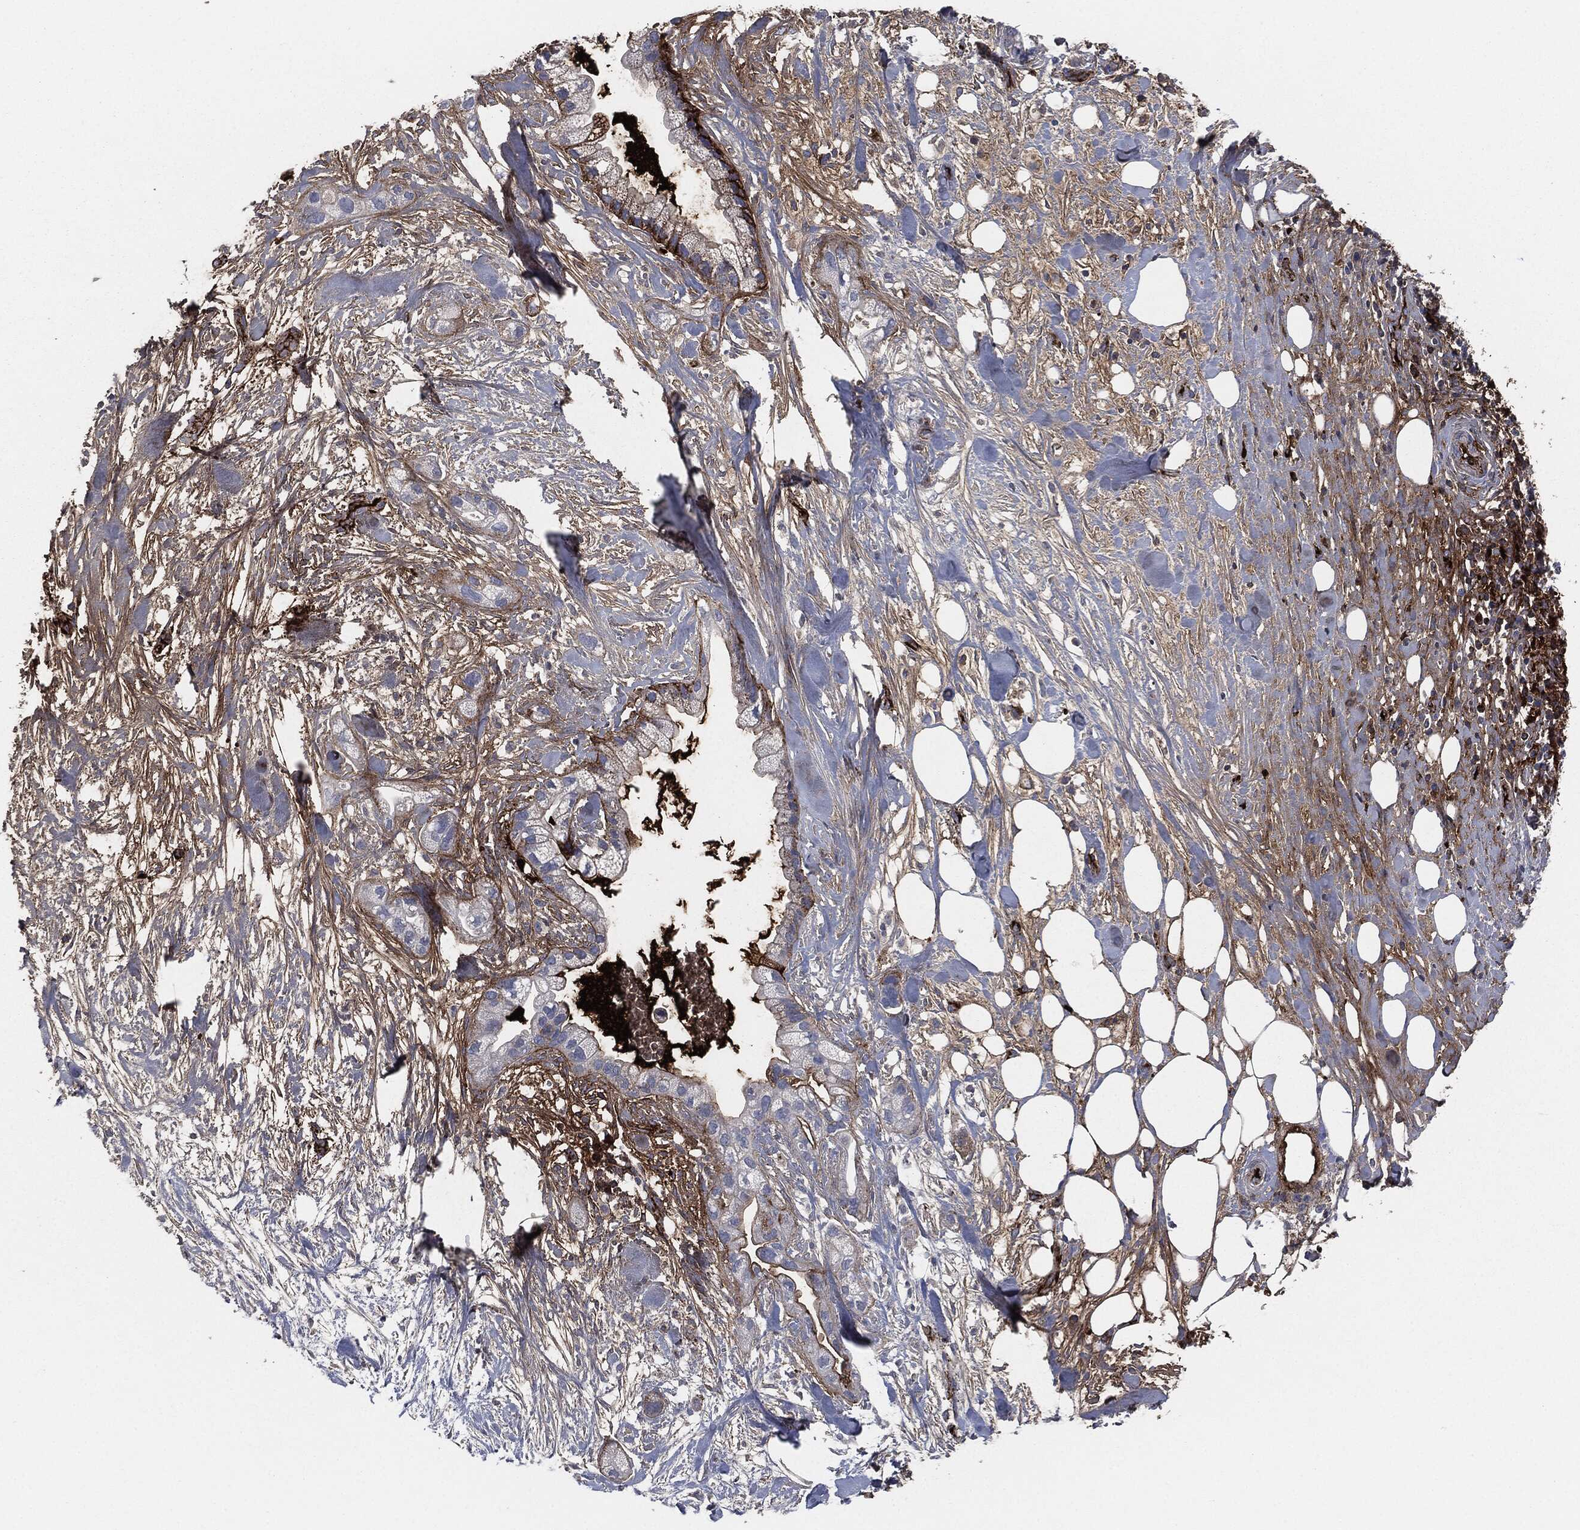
{"staining": {"intensity": "moderate", "quantity": "<25%", "location": "cytoplasmic/membranous"}, "tissue": "pancreatic cancer", "cell_type": "Tumor cells", "image_type": "cancer", "snomed": [{"axis": "morphology", "description": "Adenocarcinoma, NOS"}, {"axis": "topography", "description": "Pancreas"}], "caption": "Immunohistochemistry (IHC) (DAB) staining of pancreatic cancer (adenocarcinoma) shows moderate cytoplasmic/membranous protein positivity in about <25% of tumor cells.", "gene": "APOB", "patient": {"sex": "male", "age": 44}}